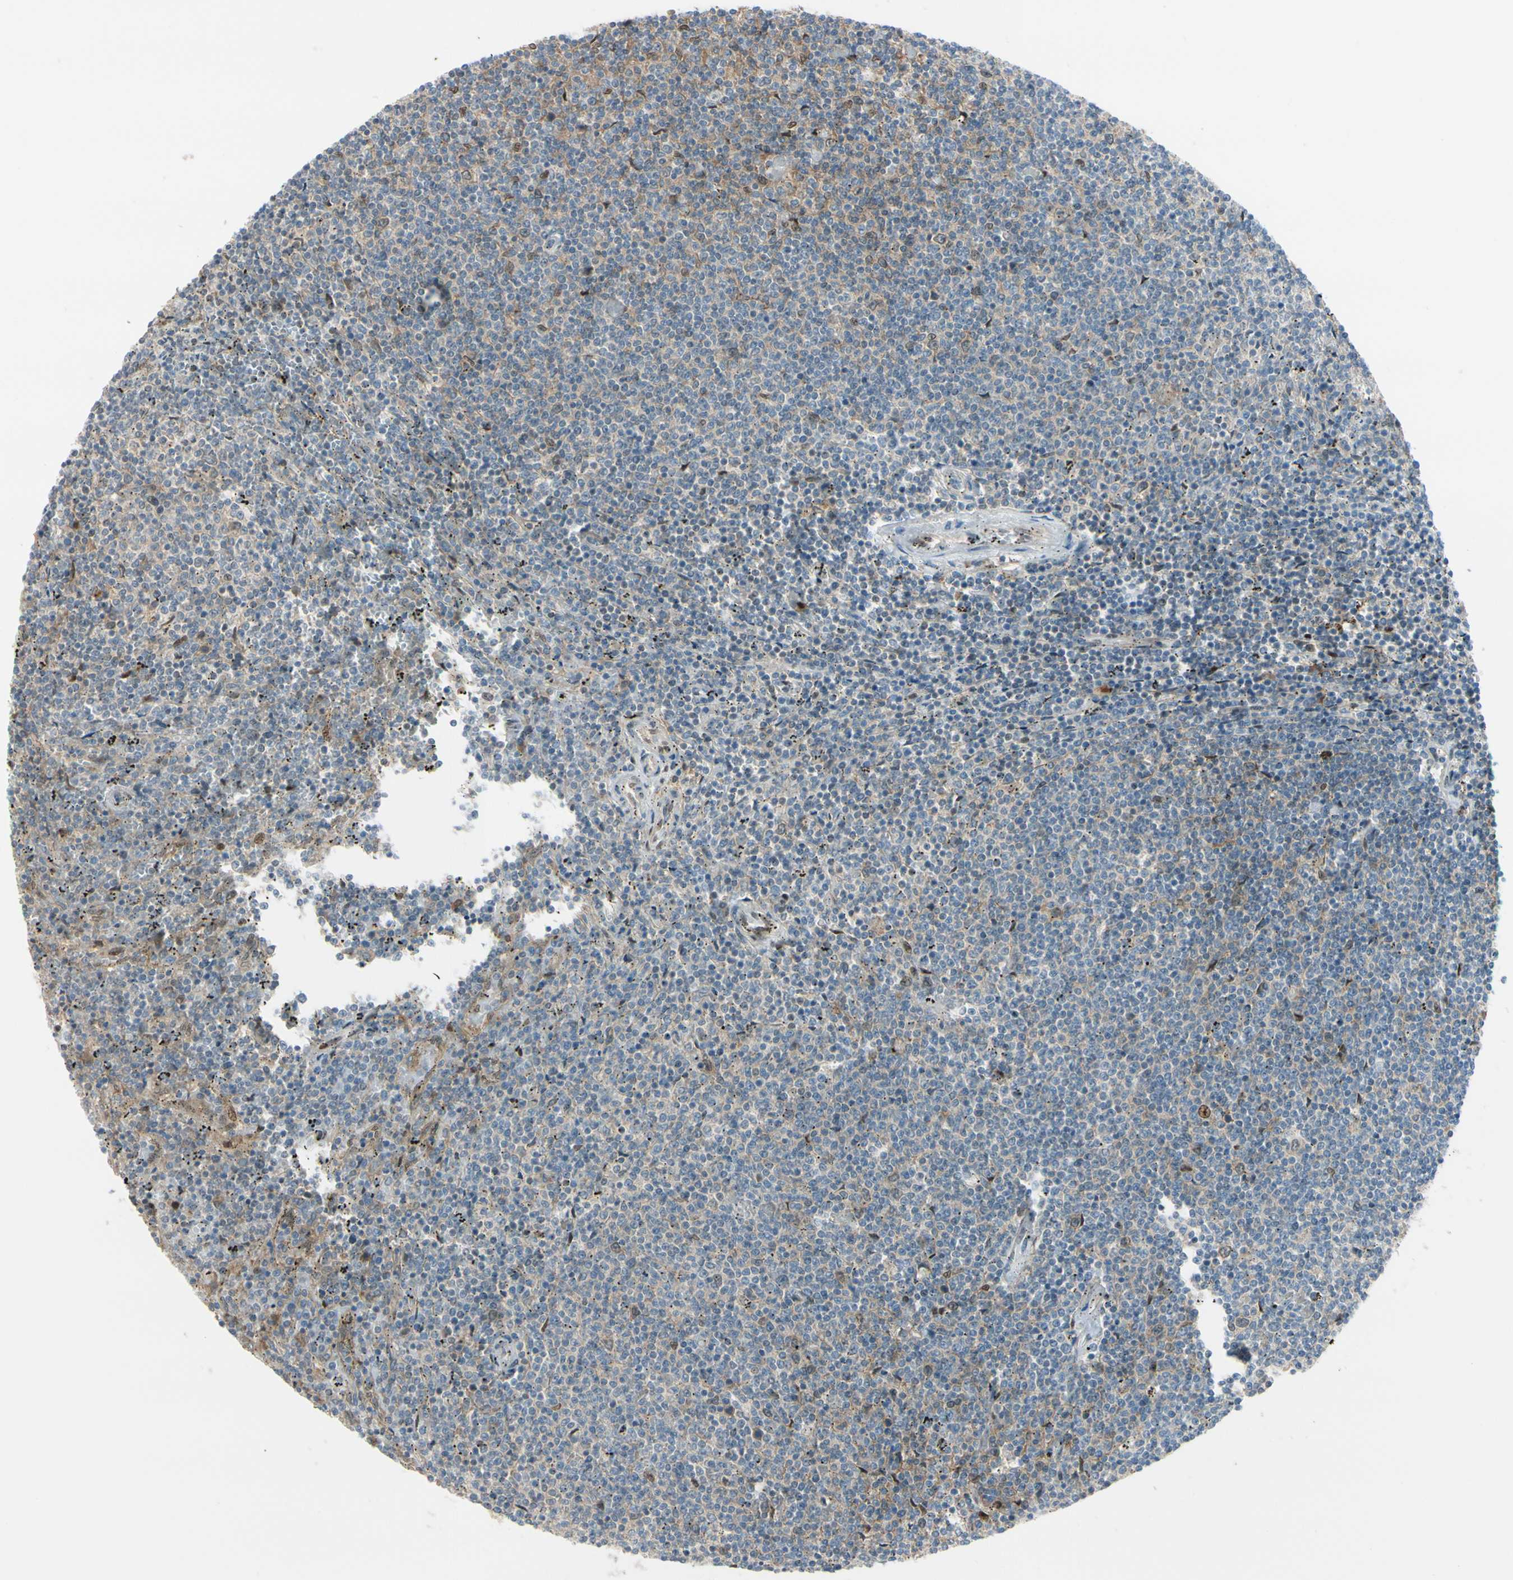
{"staining": {"intensity": "negative", "quantity": "none", "location": "none"}, "tissue": "lymphoma", "cell_type": "Tumor cells", "image_type": "cancer", "snomed": [{"axis": "morphology", "description": "Malignant lymphoma, non-Hodgkin's type, Low grade"}, {"axis": "topography", "description": "Spleen"}], "caption": "This is a photomicrograph of IHC staining of malignant lymphoma, non-Hodgkin's type (low-grade), which shows no positivity in tumor cells. (Stains: DAB immunohistochemistry with hematoxylin counter stain, Microscopy: brightfield microscopy at high magnification).", "gene": "PTTG1", "patient": {"sex": "female", "age": 50}}